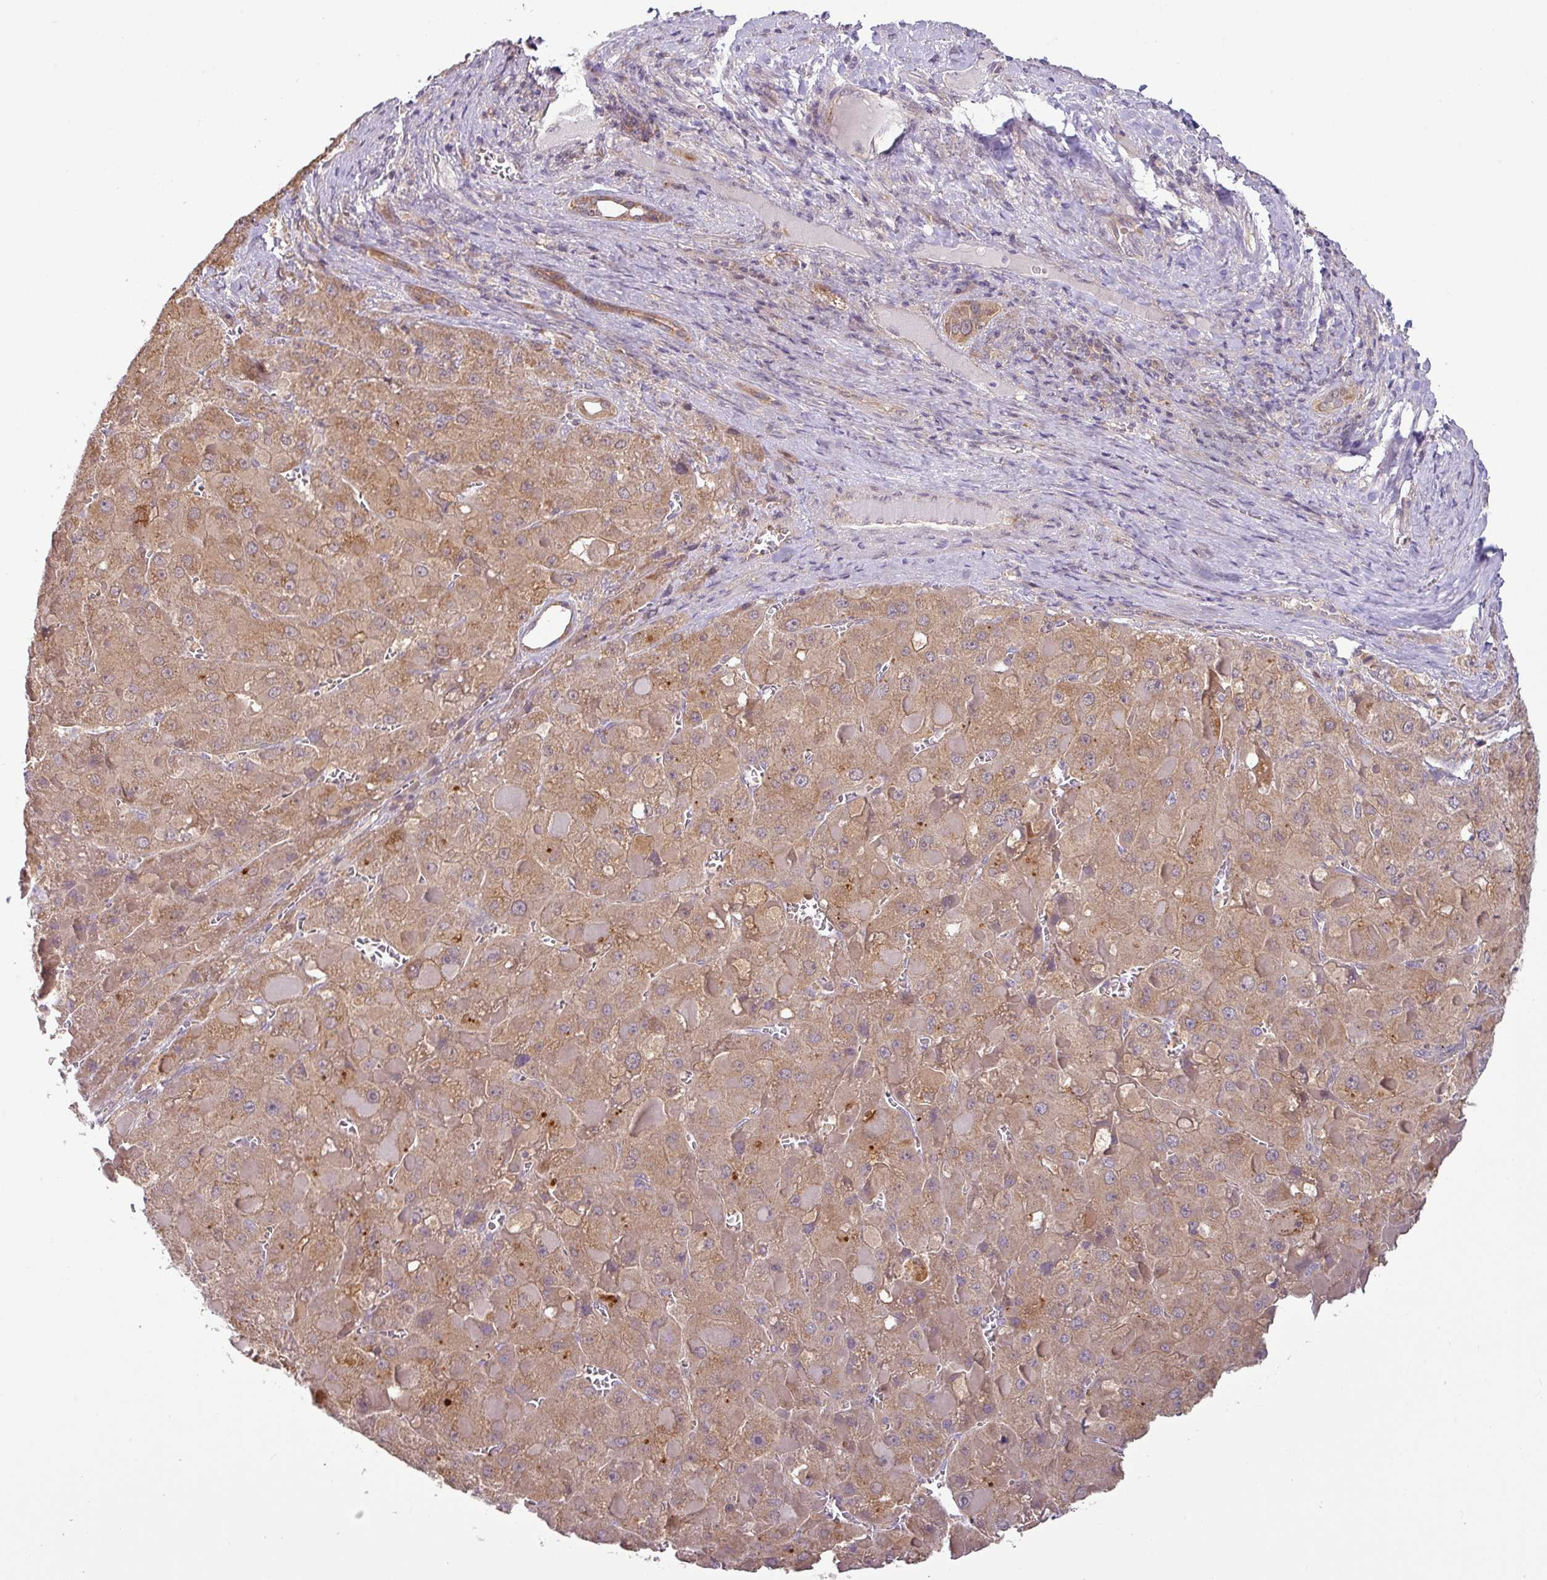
{"staining": {"intensity": "moderate", "quantity": ">75%", "location": "cytoplasmic/membranous"}, "tissue": "liver cancer", "cell_type": "Tumor cells", "image_type": "cancer", "snomed": [{"axis": "morphology", "description": "Carcinoma, Hepatocellular, NOS"}, {"axis": "topography", "description": "Liver"}], "caption": "A micrograph of liver cancer (hepatocellular carcinoma) stained for a protein reveals moderate cytoplasmic/membranous brown staining in tumor cells.", "gene": "GALNT12", "patient": {"sex": "female", "age": 73}}